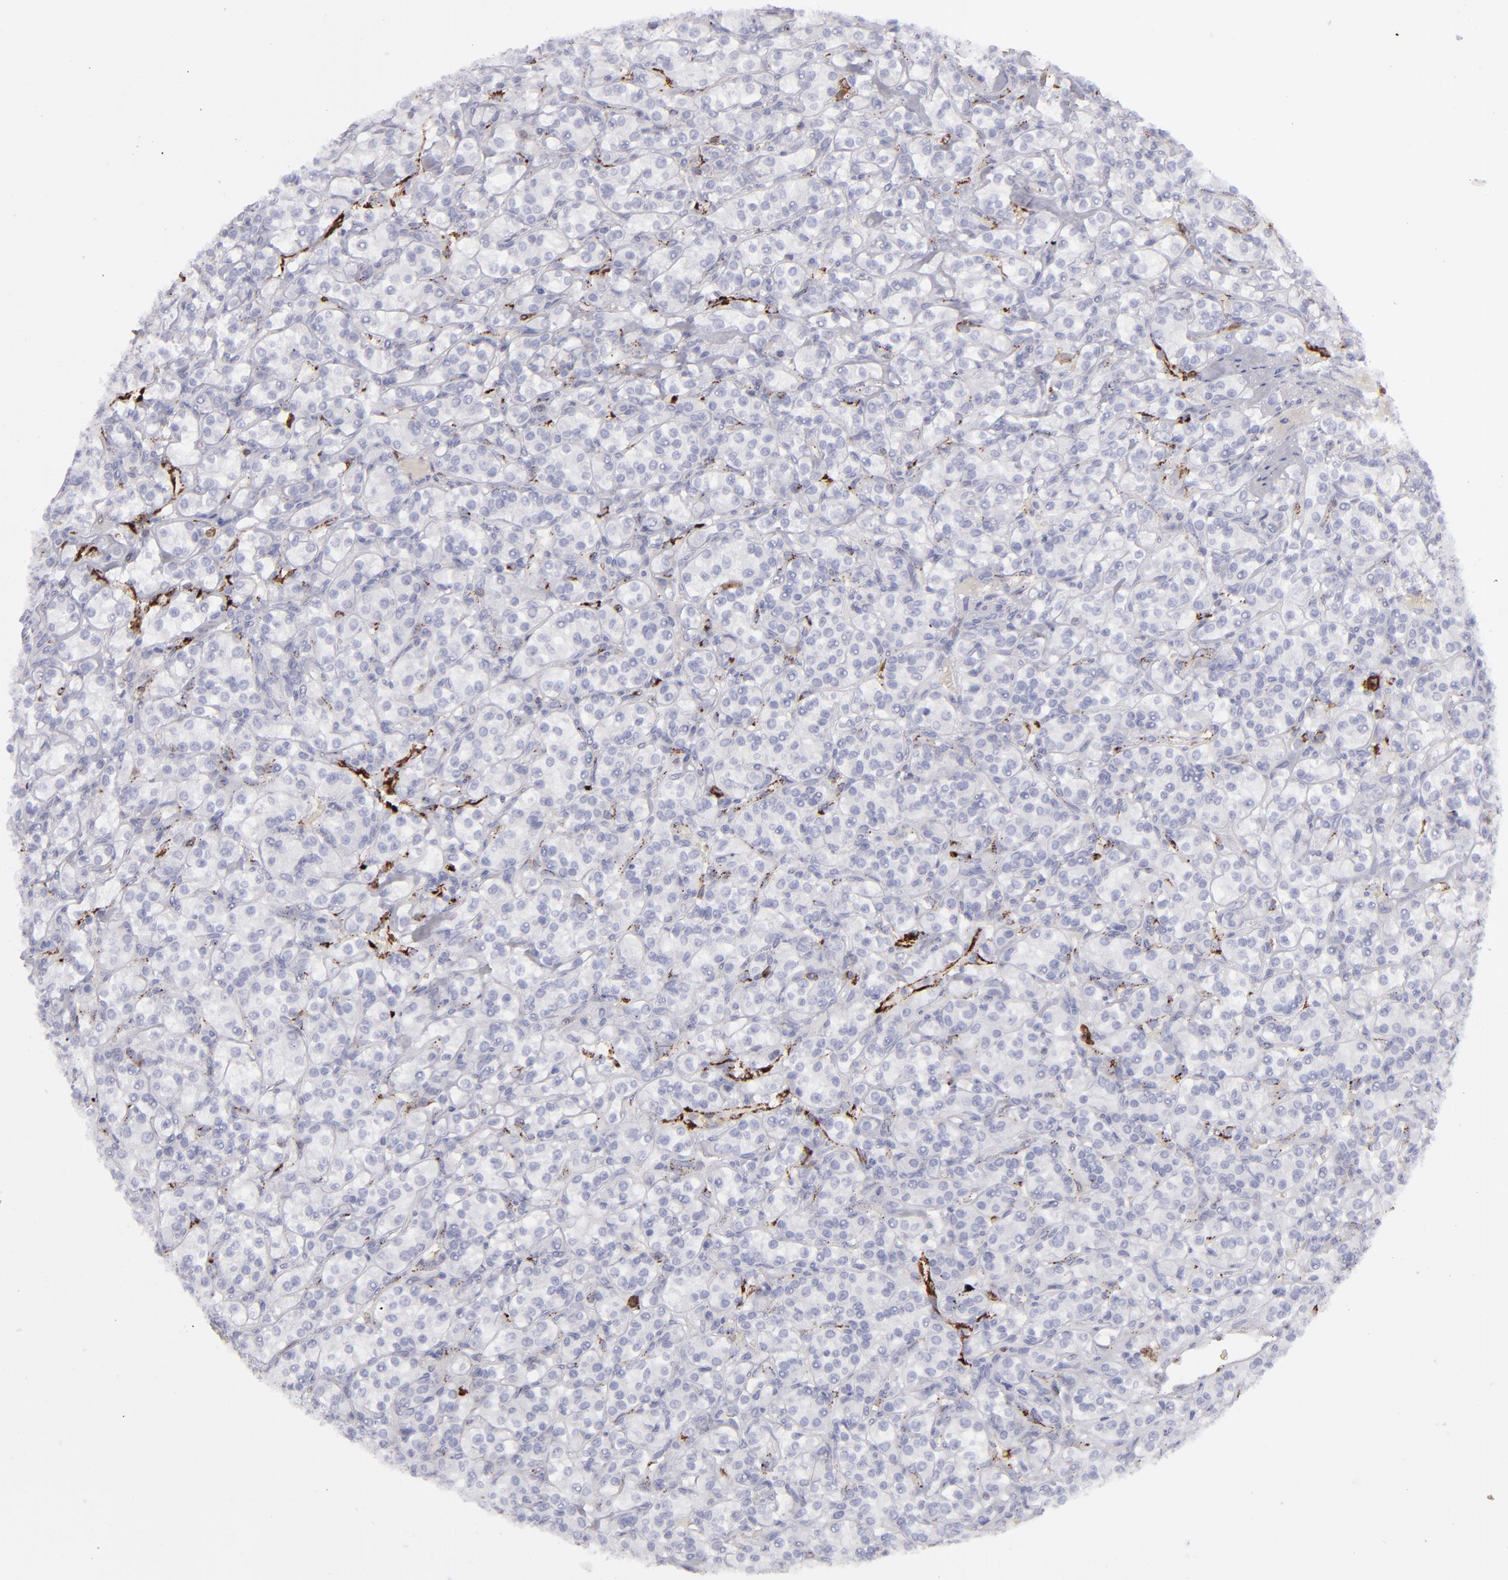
{"staining": {"intensity": "negative", "quantity": "none", "location": "none"}, "tissue": "renal cancer", "cell_type": "Tumor cells", "image_type": "cancer", "snomed": [{"axis": "morphology", "description": "Adenocarcinoma, NOS"}, {"axis": "topography", "description": "Kidney"}], "caption": "Tumor cells are negative for brown protein staining in renal cancer. (Brightfield microscopy of DAB (3,3'-diaminobenzidine) immunohistochemistry (IHC) at high magnification).", "gene": "CD27", "patient": {"sex": "male", "age": 77}}